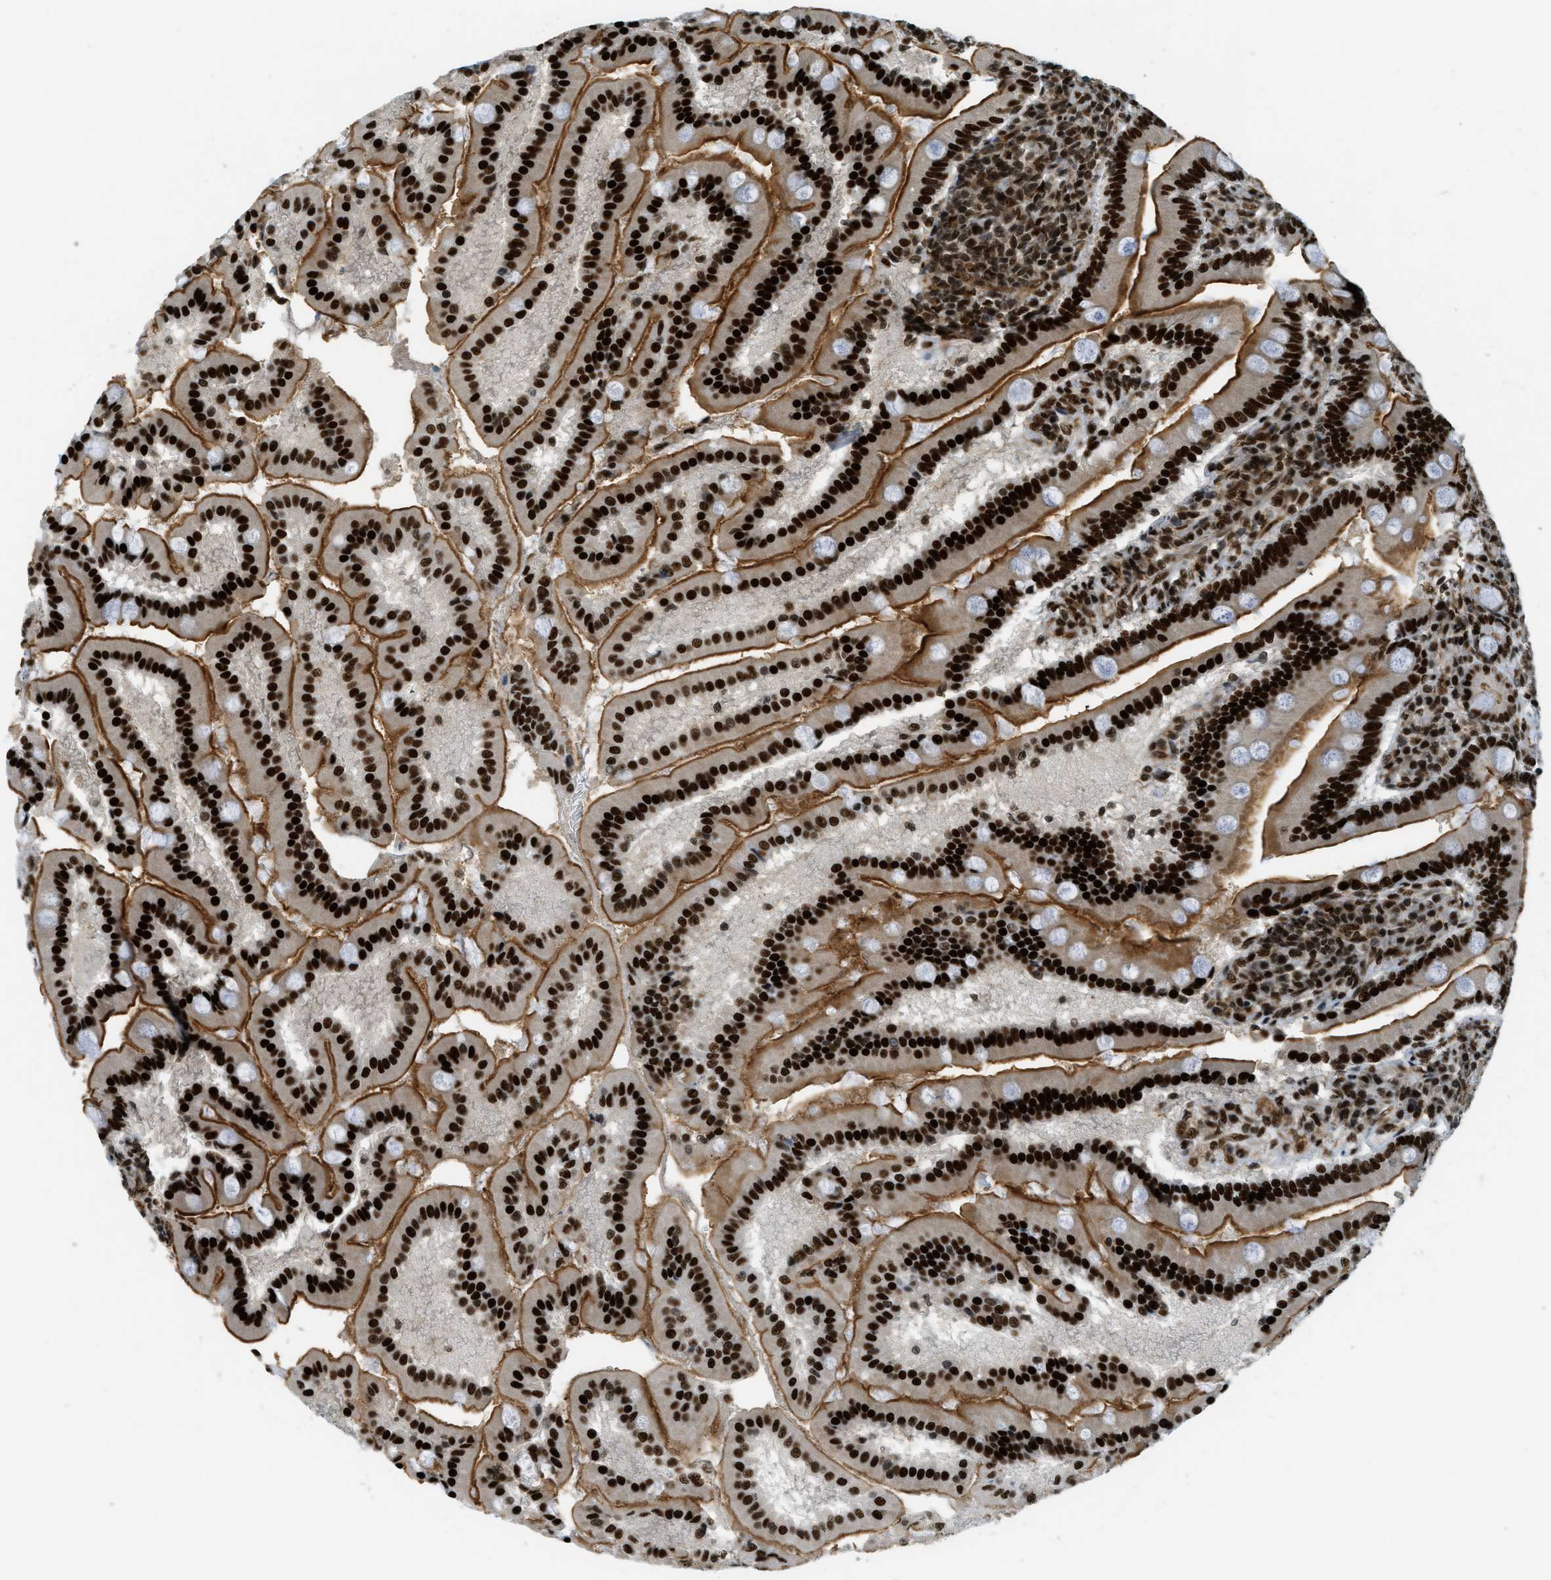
{"staining": {"intensity": "strong", "quantity": ">75%", "location": "cytoplasmic/membranous,nuclear"}, "tissue": "duodenum", "cell_type": "Glandular cells", "image_type": "normal", "snomed": [{"axis": "morphology", "description": "Normal tissue, NOS"}, {"axis": "topography", "description": "Duodenum"}], "caption": "An immunohistochemistry (IHC) histopathology image of normal tissue is shown. Protein staining in brown labels strong cytoplasmic/membranous,nuclear positivity in duodenum within glandular cells.", "gene": "ZFR", "patient": {"sex": "male", "age": 50}}